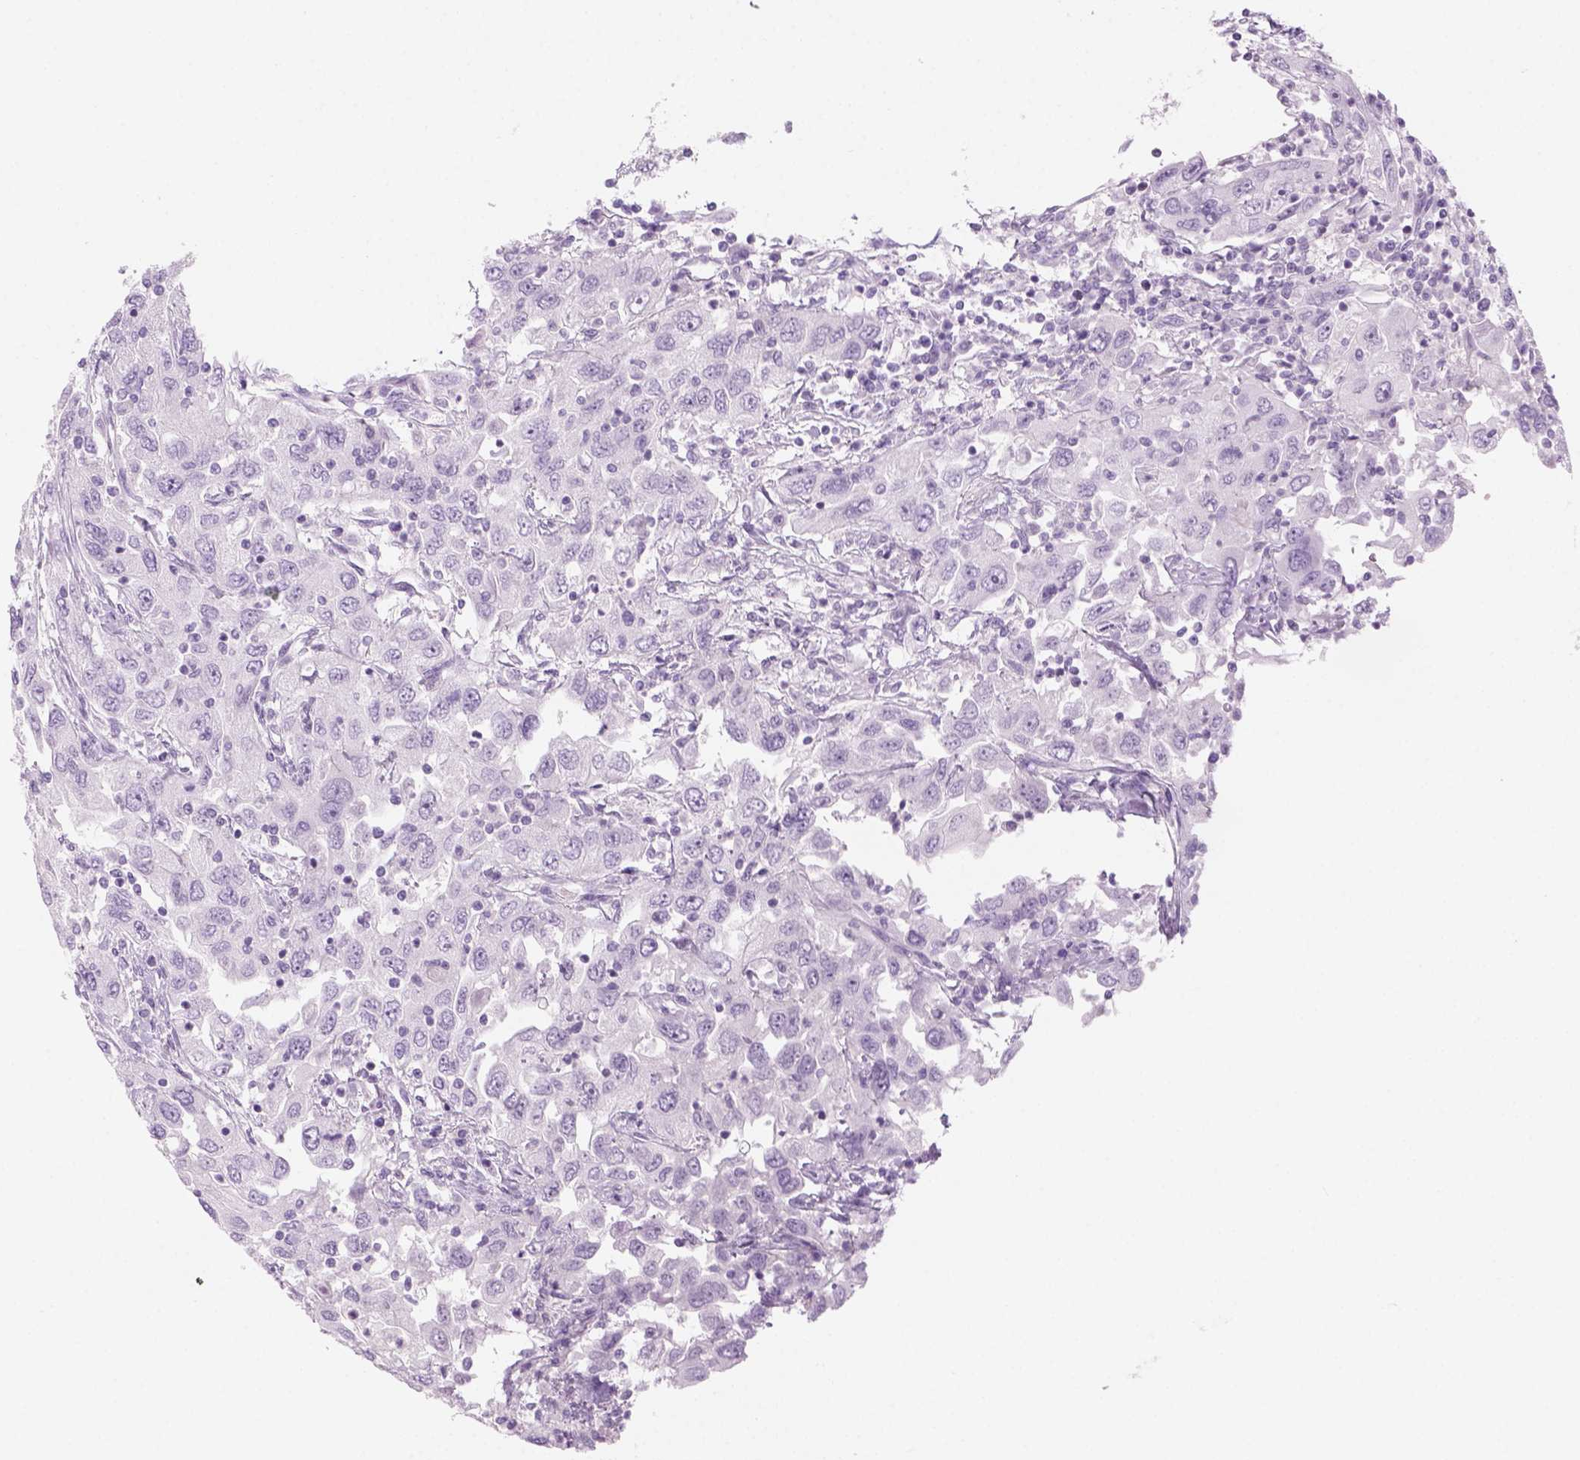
{"staining": {"intensity": "negative", "quantity": "none", "location": "none"}, "tissue": "urothelial cancer", "cell_type": "Tumor cells", "image_type": "cancer", "snomed": [{"axis": "morphology", "description": "Urothelial carcinoma, High grade"}, {"axis": "topography", "description": "Urinary bladder"}], "caption": "Immunohistochemistry of human high-grade urothelial carcinoma exhibits no expression in tumor cells. (Stains: DAB (3,3'-diaminobenzidine) immunohistochemistry with hematoxylin counter stain, Microscopy: brightfield microscopy at high magnification).", "gene": "KRTAP11-1", "patient": {"sex": "male", "age": 76}}